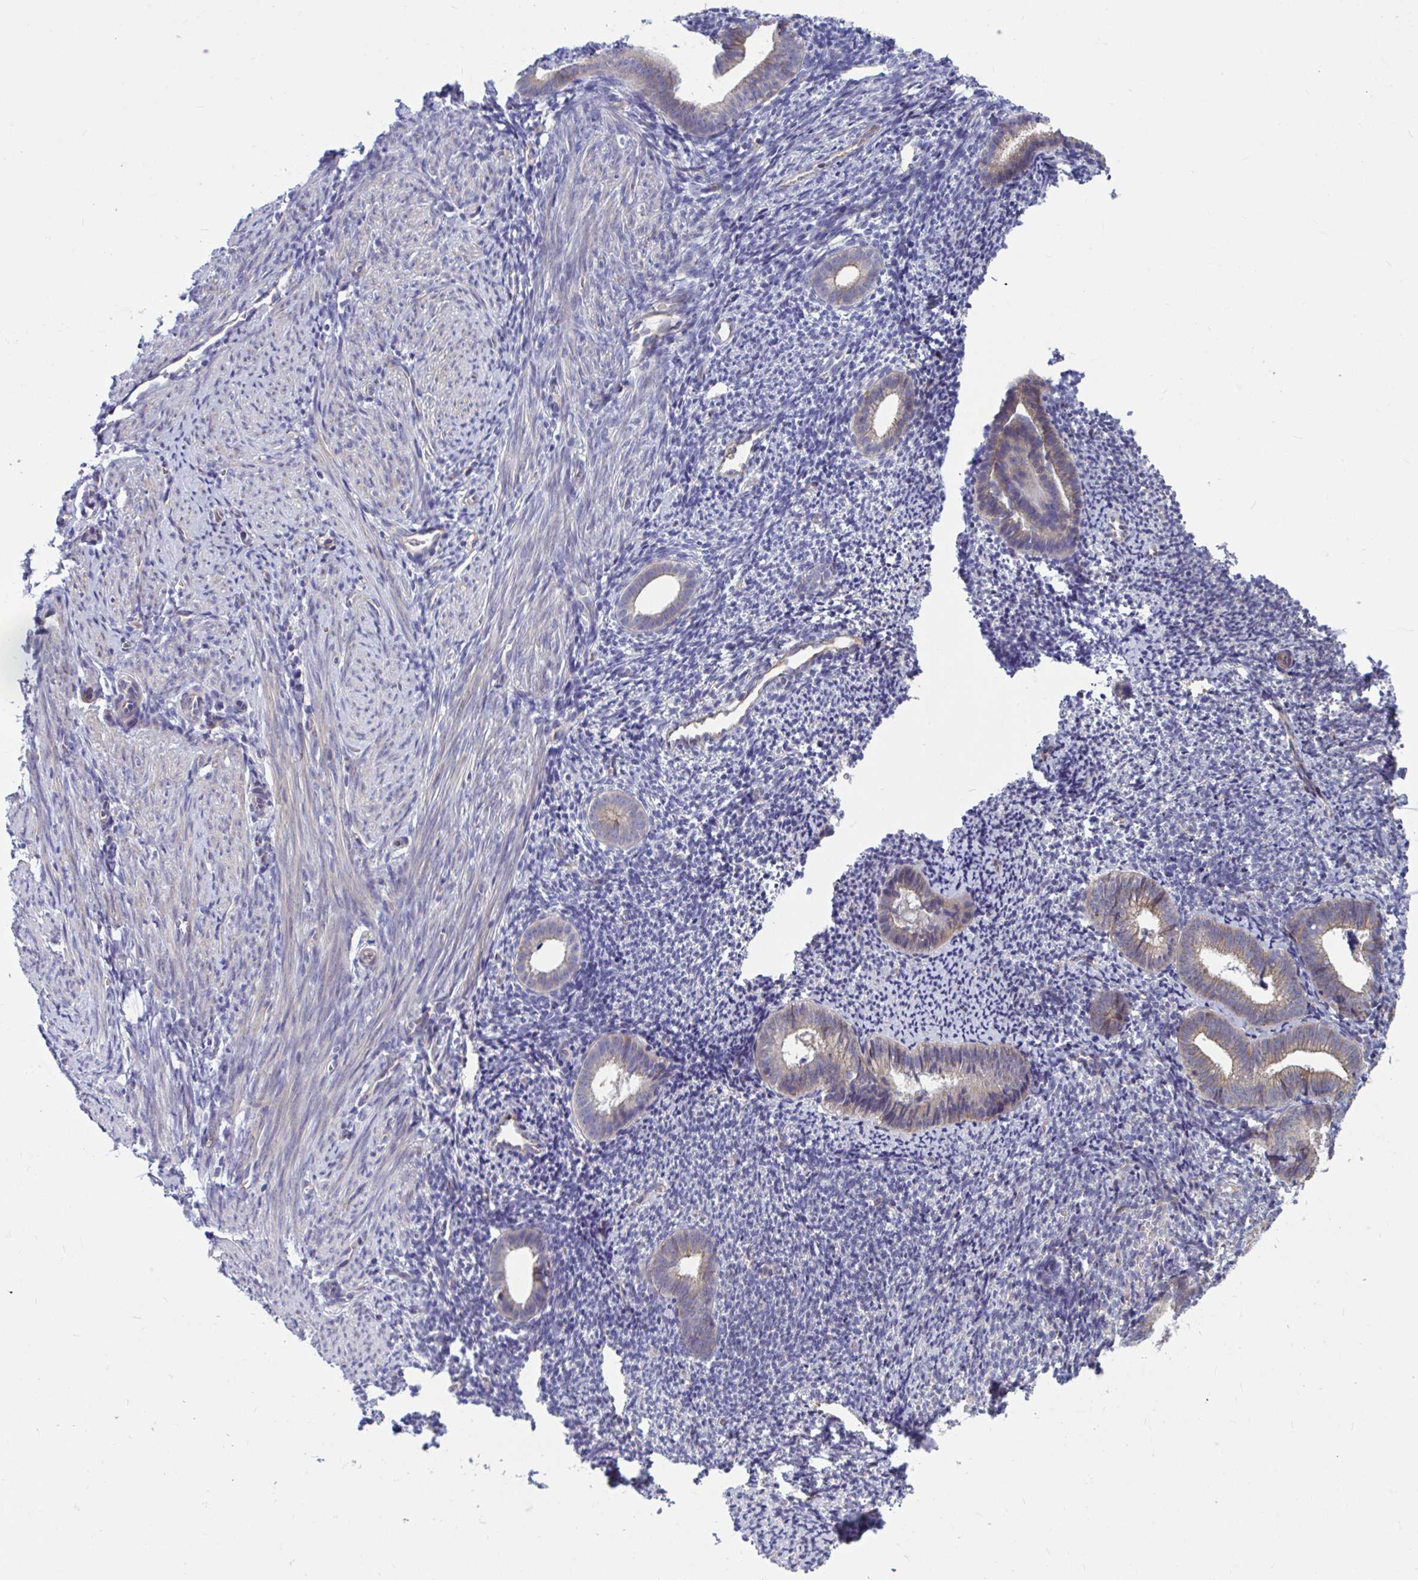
{"staining": {"intensity": "negative", "quantity": "none", "location": "none"}, "tissue": "endometrium", "cell_type": "Cells in endometrial stroma", "image_type": "normal", "snomed": [{"axis": "morphology", "description": "Normal tissue, NOS"}, {"axis": "topography", "description": "Endometrium"}], "caption": "Unremarkable endometrium was stained to show a protein in brown. There is no significant positivity in cells in endometrial stroma. Brightfield microscopy of immunohistochemistry stained with DAB (brown) and hematoxylin (blue), captured at high magnification.", "gene": "WBP1", "patient": {"sex": "female", "age": 39}}